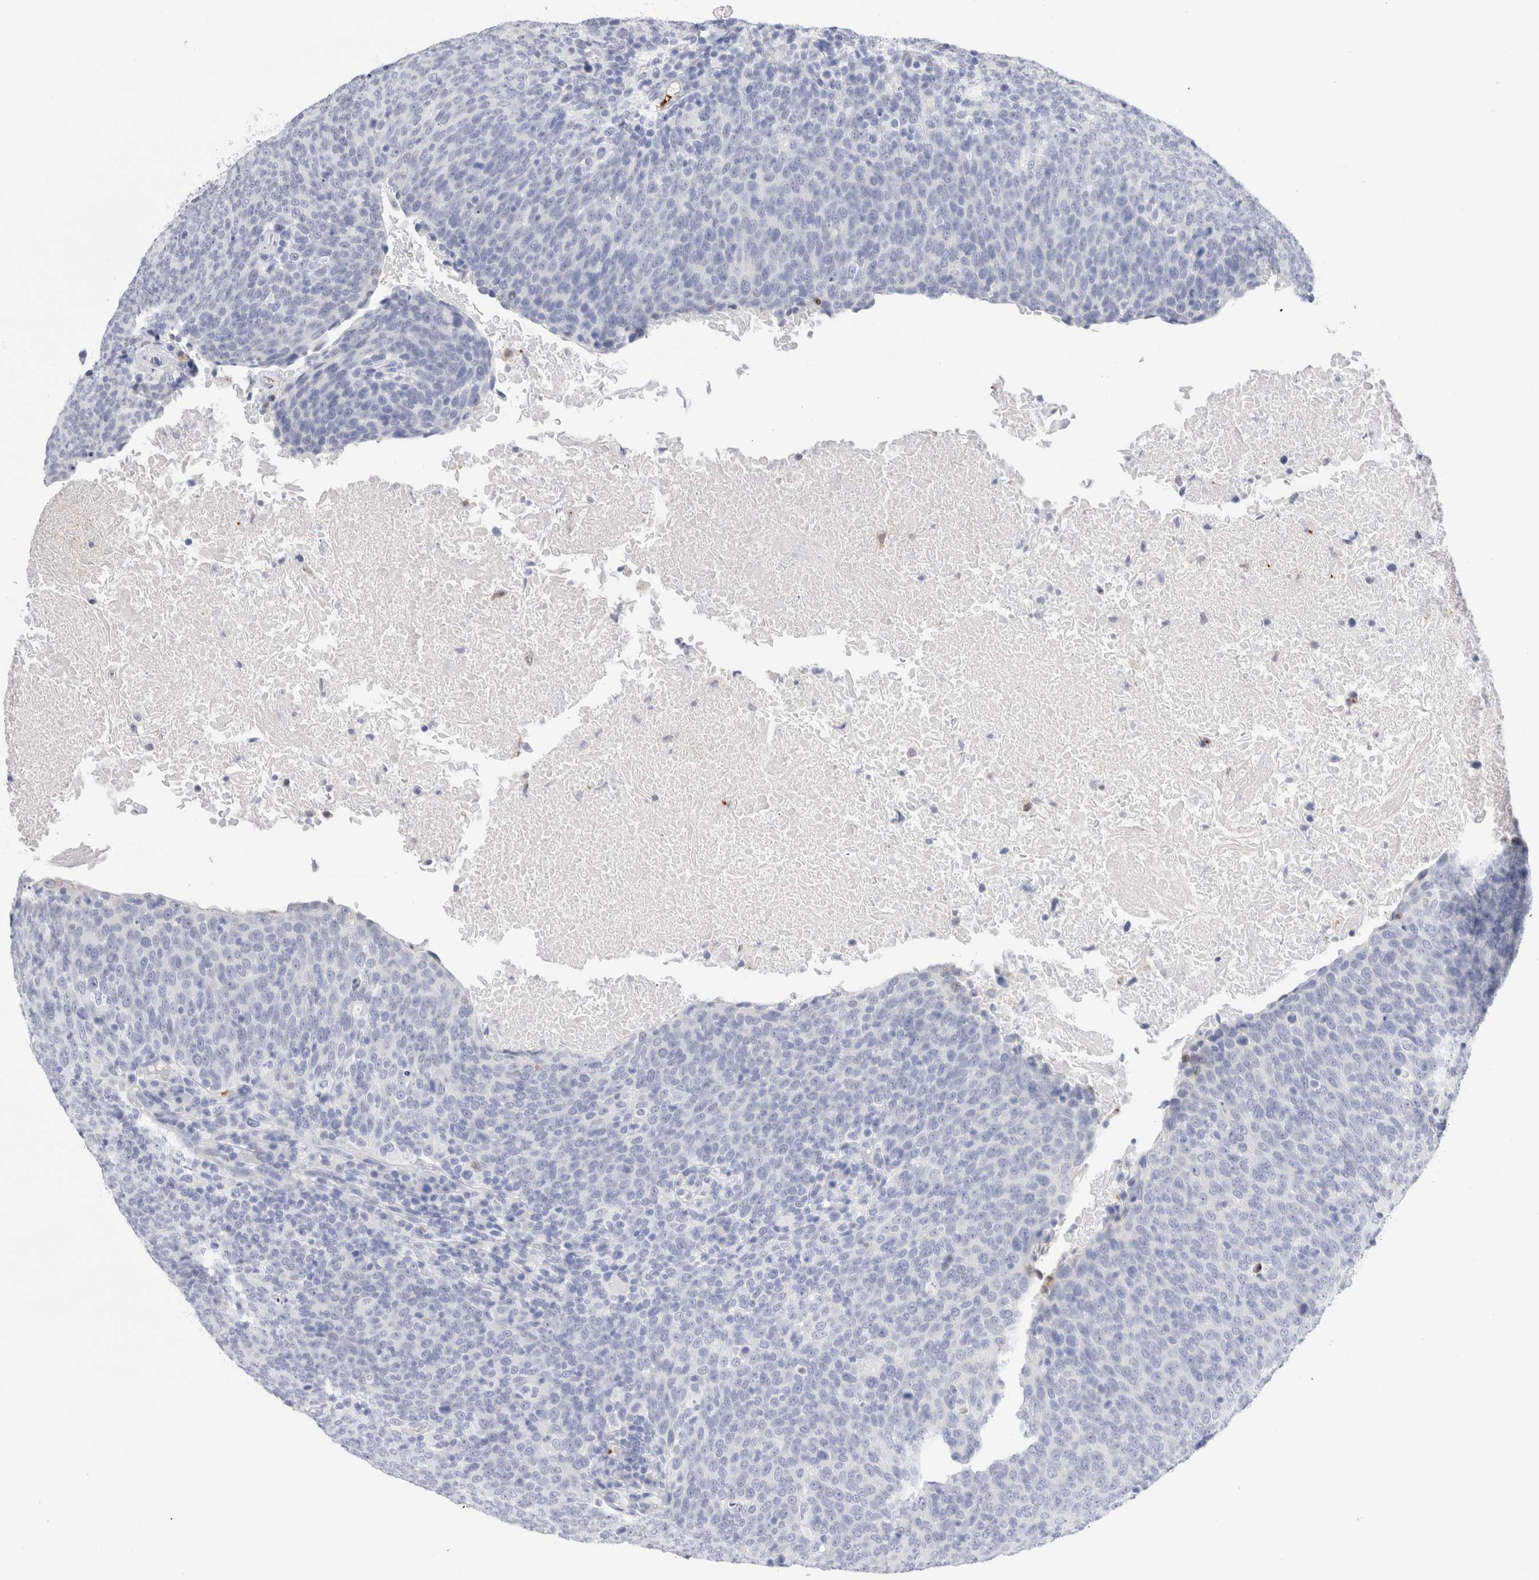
{"staining": {"intensity": "negative", "quantity": "none", "location": "none"}, "tissue": "head and neck cancer", "cell_type": "Tumor cells", "image_type": "cancer", "snomed": [{"axis": "morphology", "description": "Squamous cell carcinoma, NOS"}, {"axis": "morphology", "description": "Squamous cell carcinoma, metastatic, NOS"}, {"axis": "topography", "description": "Lymph node"}, {"axis": "topography", "description": "Head-Neck"}], "caption": "An image of head and neck cancer stained for a protein exhibits no brown staining in tumor cells.", "gene": "SLC10A5", "patient": {"sex": "male", "age": 62}}